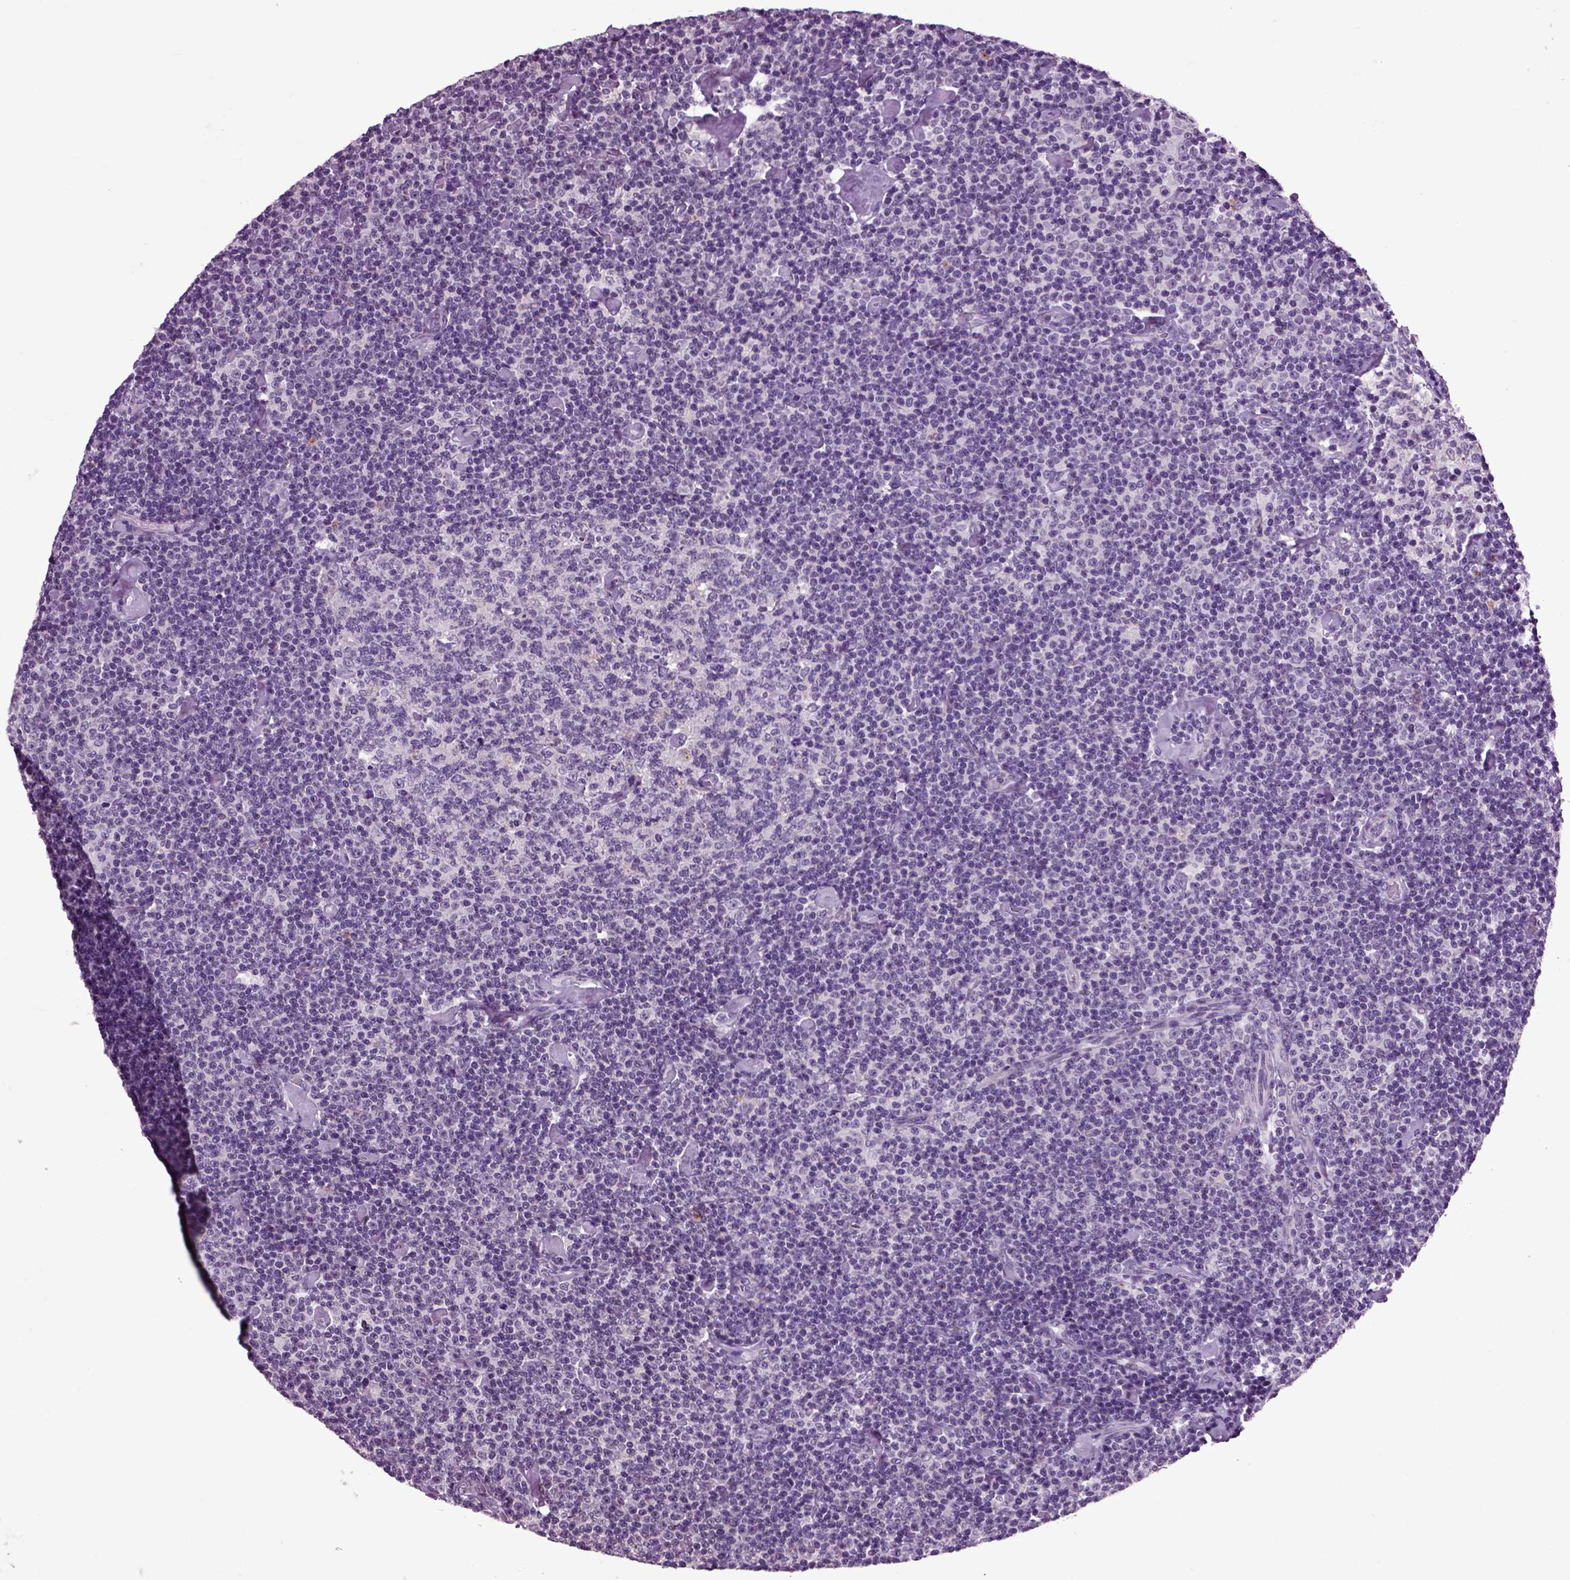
{"staining": {"intensity": "negative", "quantity": "none", "location": "none"}, "tissue": "lymphoma", "cell_type": "Tumor cells", "image_type": "cancer", "snomed": [{"axis": "morphology", "description": "Malignant lymphoma, non-Hodgkin's type, Low grade"}, {"axis": "topography", "description": "Lymph node"}], "caption": "Tumor cells show no significant protein staining in low-grade malignant lymphoma, non-Hodgkin's type.", "gene": "CRHR1", "patient": {"sex": "male", "age": 81}}